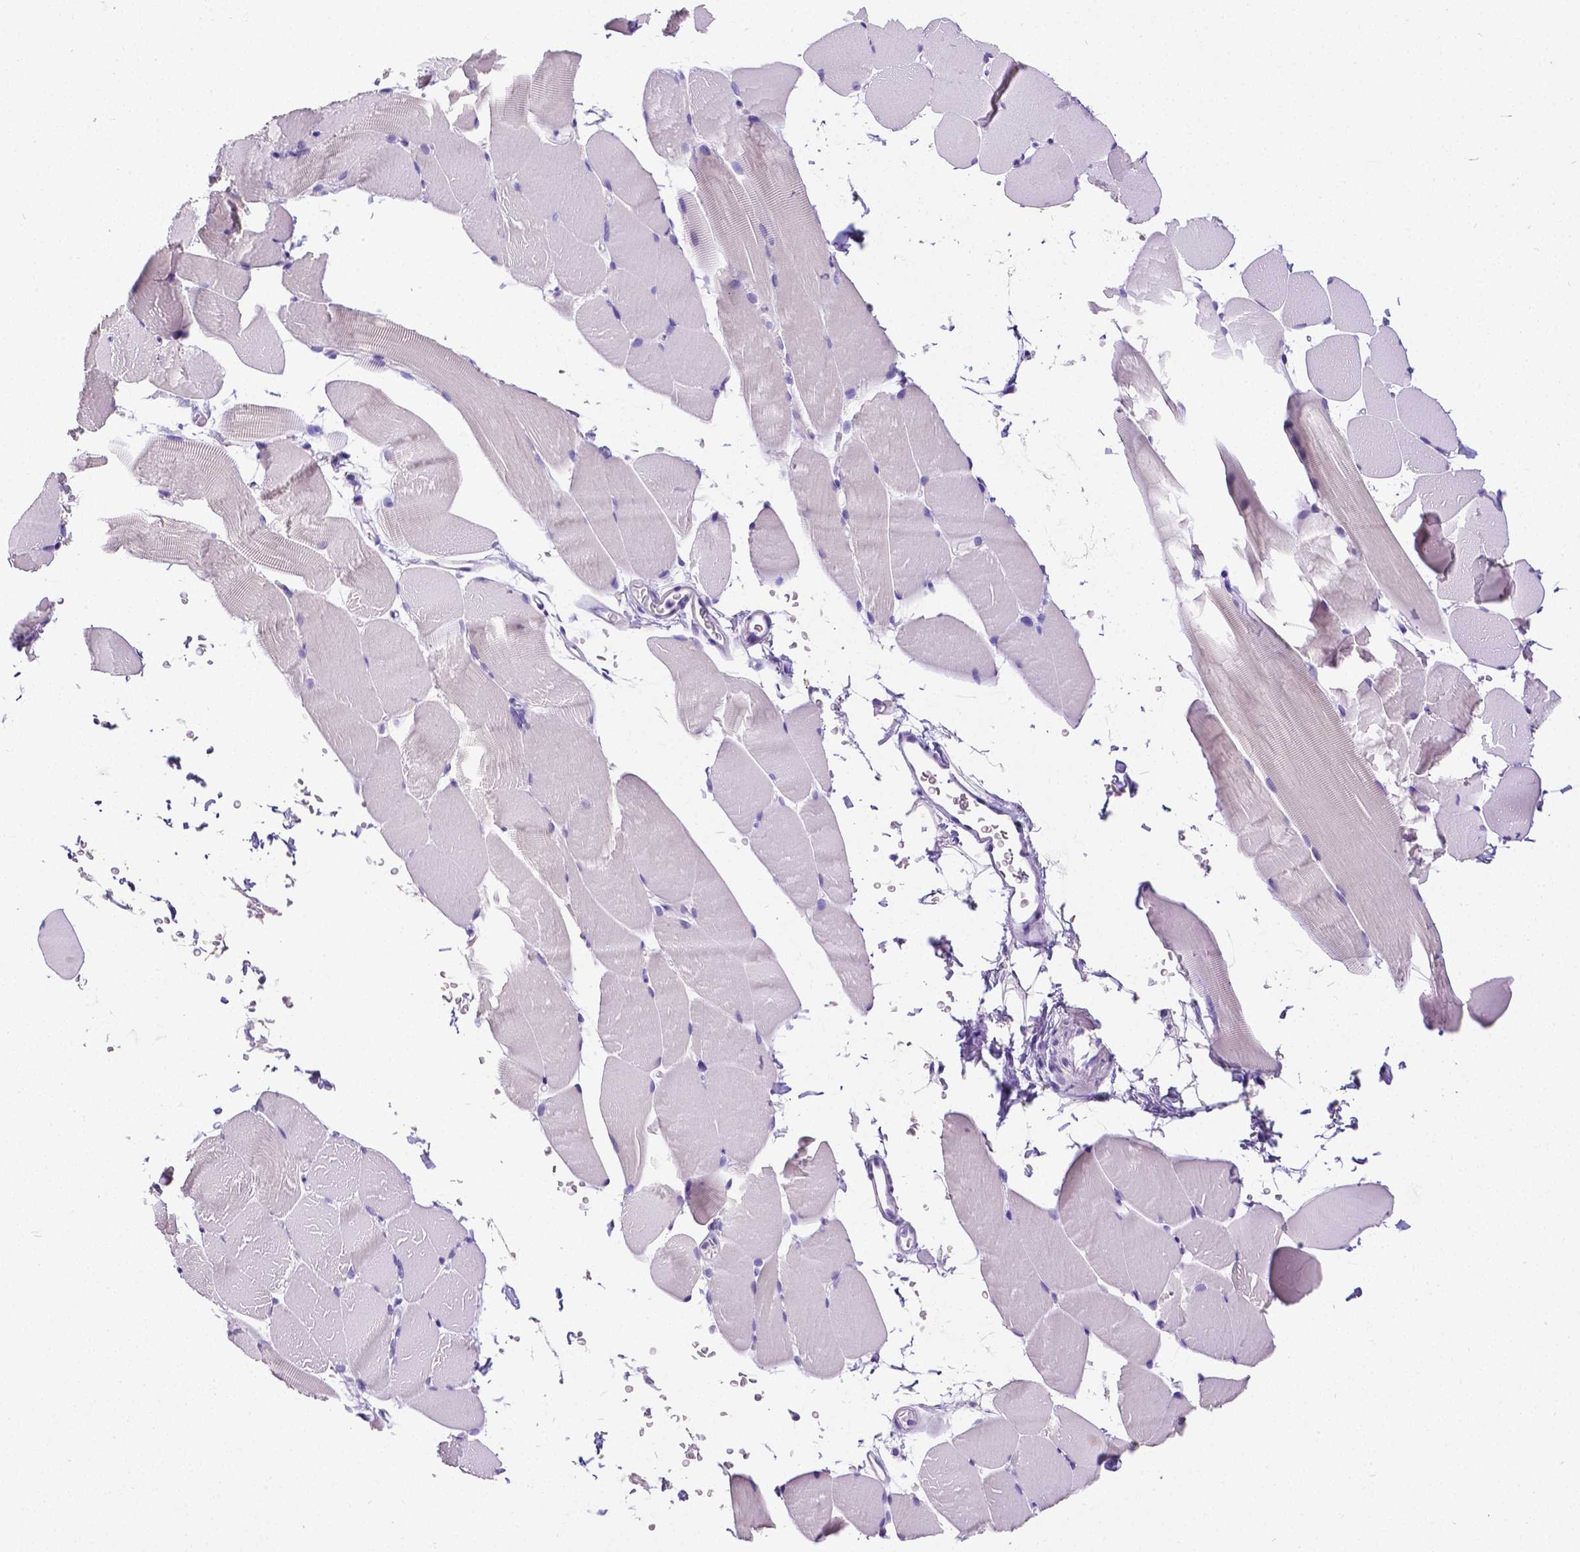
{"staining": {"intensity": "negative", "quantity": "none", "location": "none"}, "tissue": "skeletal muscle", "cell_type": "Myocytes", "image_type": "normal", "snomed": [{"axis": "morphology", "description": "Normal tissue, NOS"}, {"axis": "topography", "description": "Skeletal muscle"}], "caption": "A high-resolution histopathology image shows IHC staining of benign skeletal muscle, which shows no significant staining in myocytes. (Immunohistochemistry (ihc), brightfield microscopy, high magnification).", "gene": "SATB2", "patient": {"sex": "female", "age": 37}}